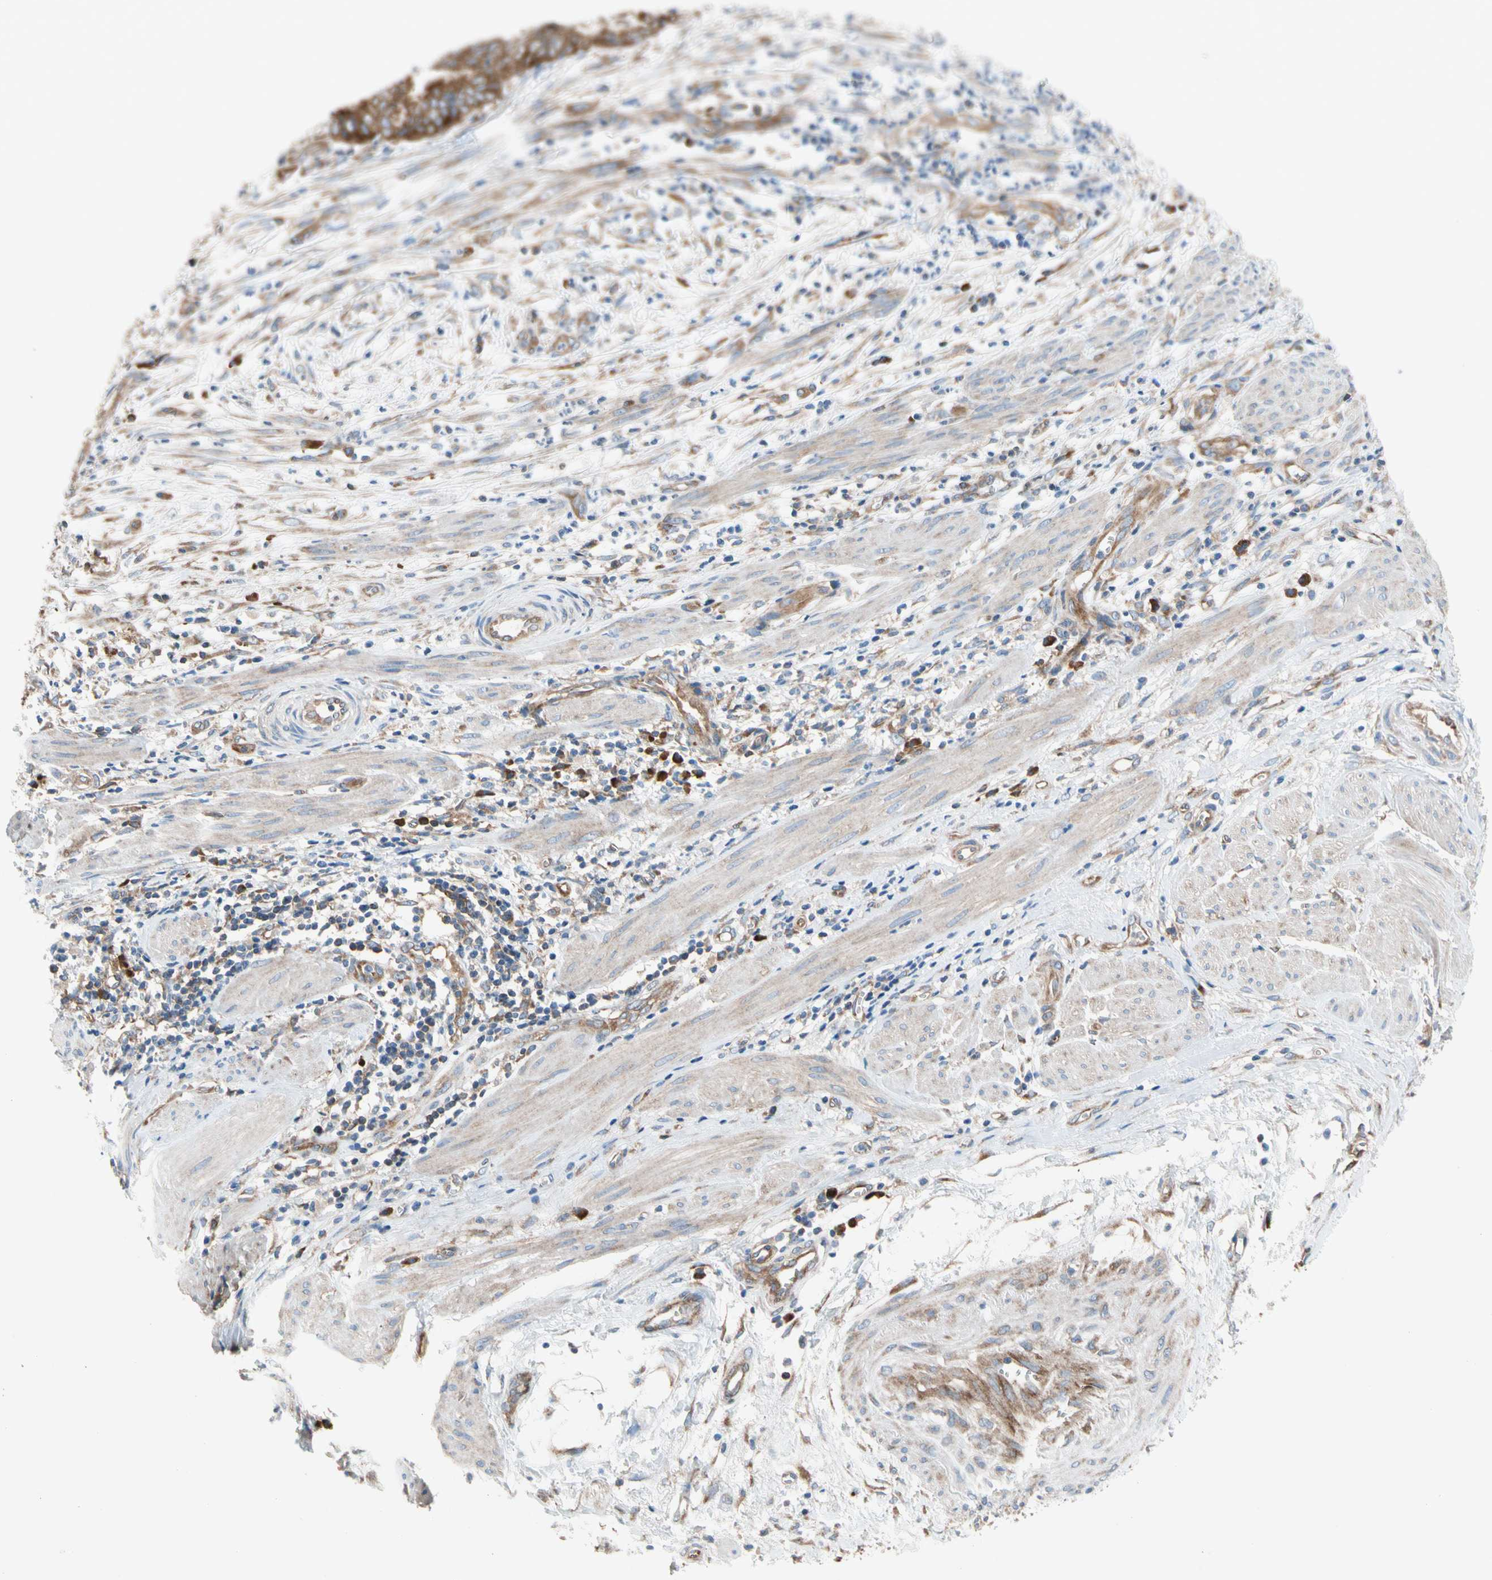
{"staining": {"intensity": "strong", "quantity": ">75%", "location": "cytoplasmic/membranous"}, "tissue": "endometrial cancer", "cell_type": "Tumor cells", "image_type": "cancer", "snomed": [{"axis": "morphology", "description": "Necrosis, NOS"}, {"axis": "morphology", "description": "Adenocarcinoma, NOS"}, {"axis": "topography", "description": "Endometrium"}], "caption": "IHC histopathology image of endometrial adenocarcinoma stained for a protein (brown), which displays high levels of strong cytoplasmic/membranous staining in about >75% of tumor cells.", "gene": "GPHN", "patient": {"sex": "female", "age": 79}}